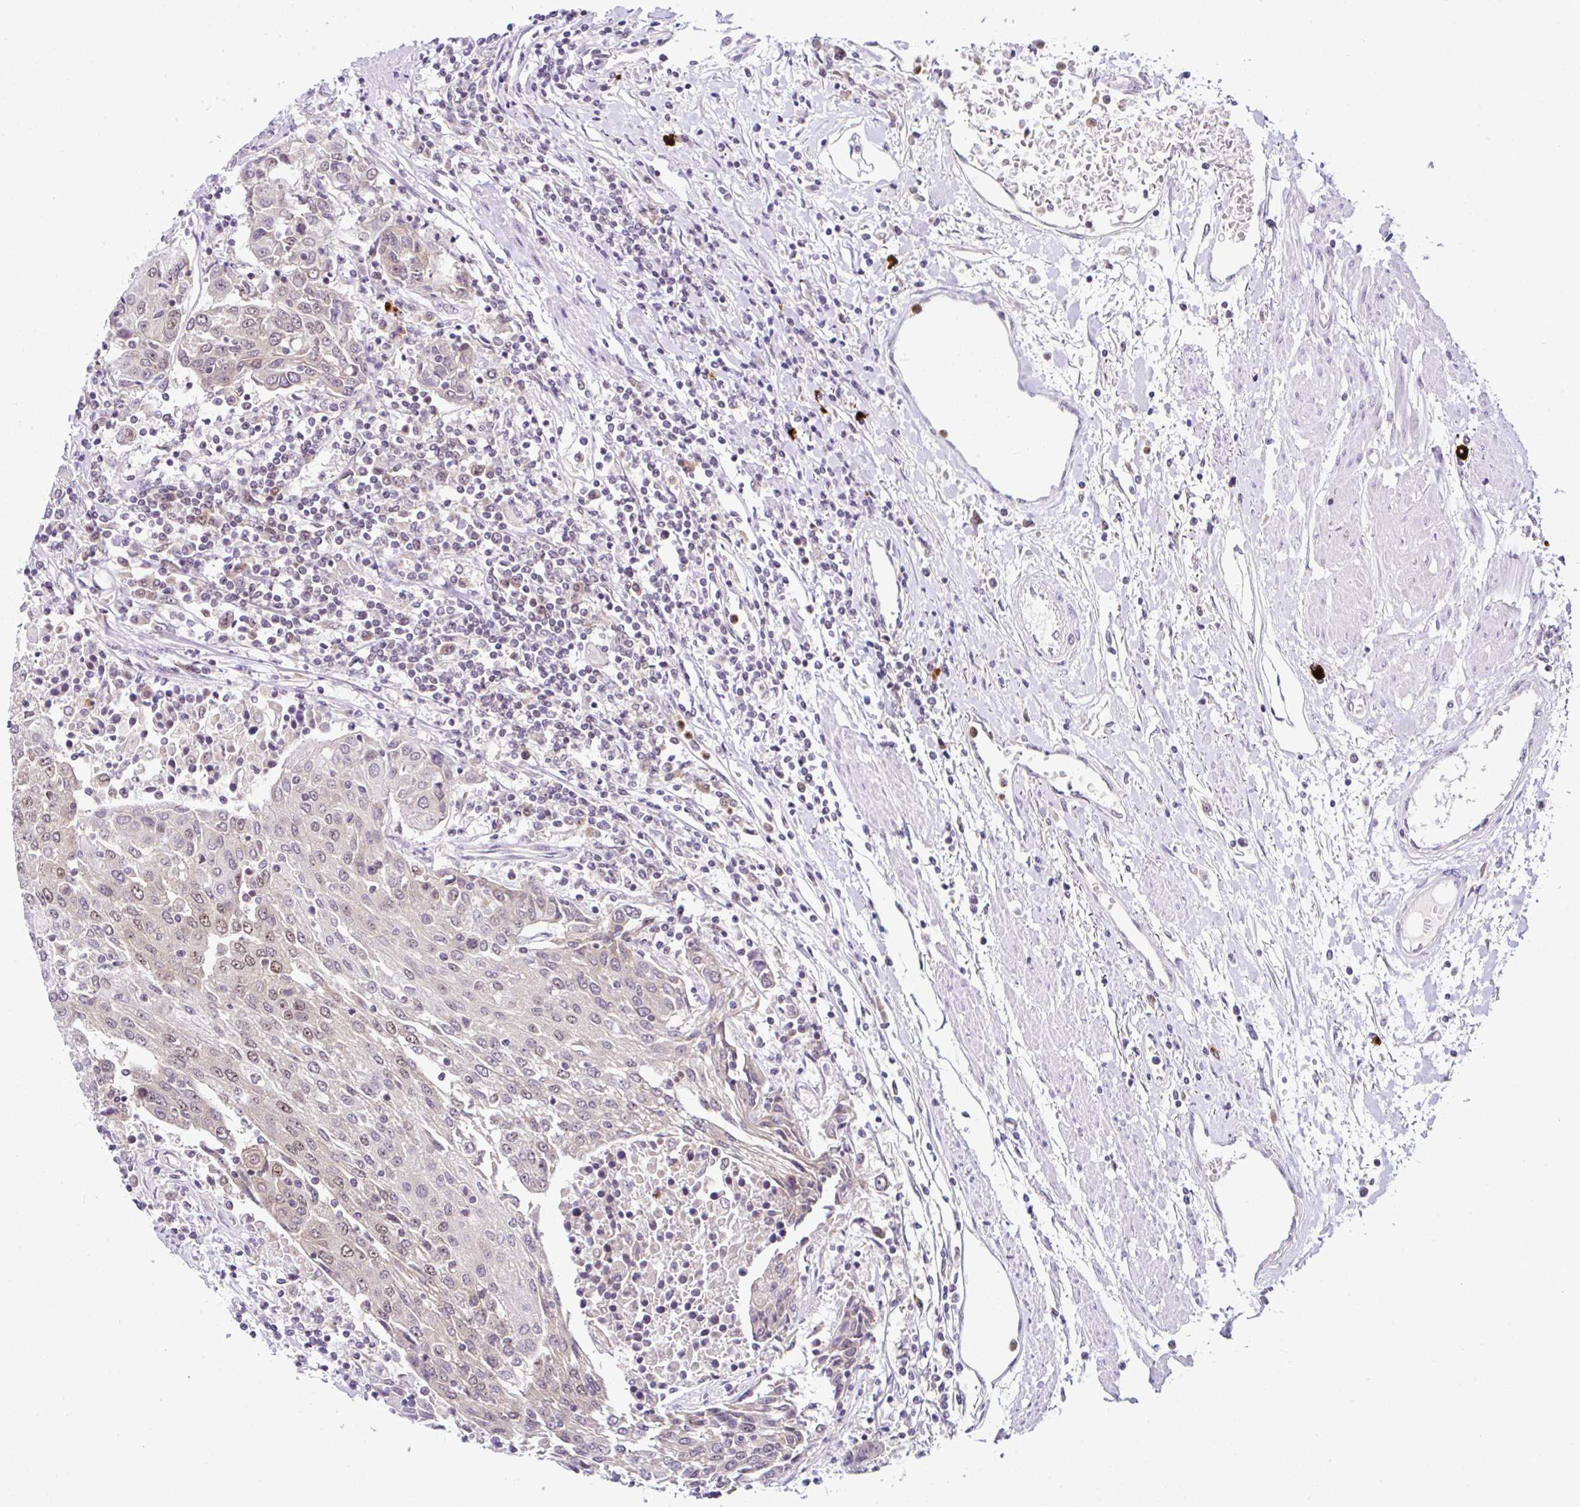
{"staining": {"intensity": "weak", "quantity": "25%-75%", "location": "nuclear"}, "tissue": "urothelial cancer", "cell_type": "Tumor cells", "image_type": "cancer", "snomed": [{"axis": "morphology", "description": "Urothelial carcinoma, High grade"}, {"axis": "topography", "description": "Urinary bladder"}], "caption": "Human urothelial cancer stained with a brown dye displays weak nuclear positive positivity in approximately 25%-75% of tumor cells.", "gene": "PTPN2", "patient": {"sex": "female", "age": 85}}